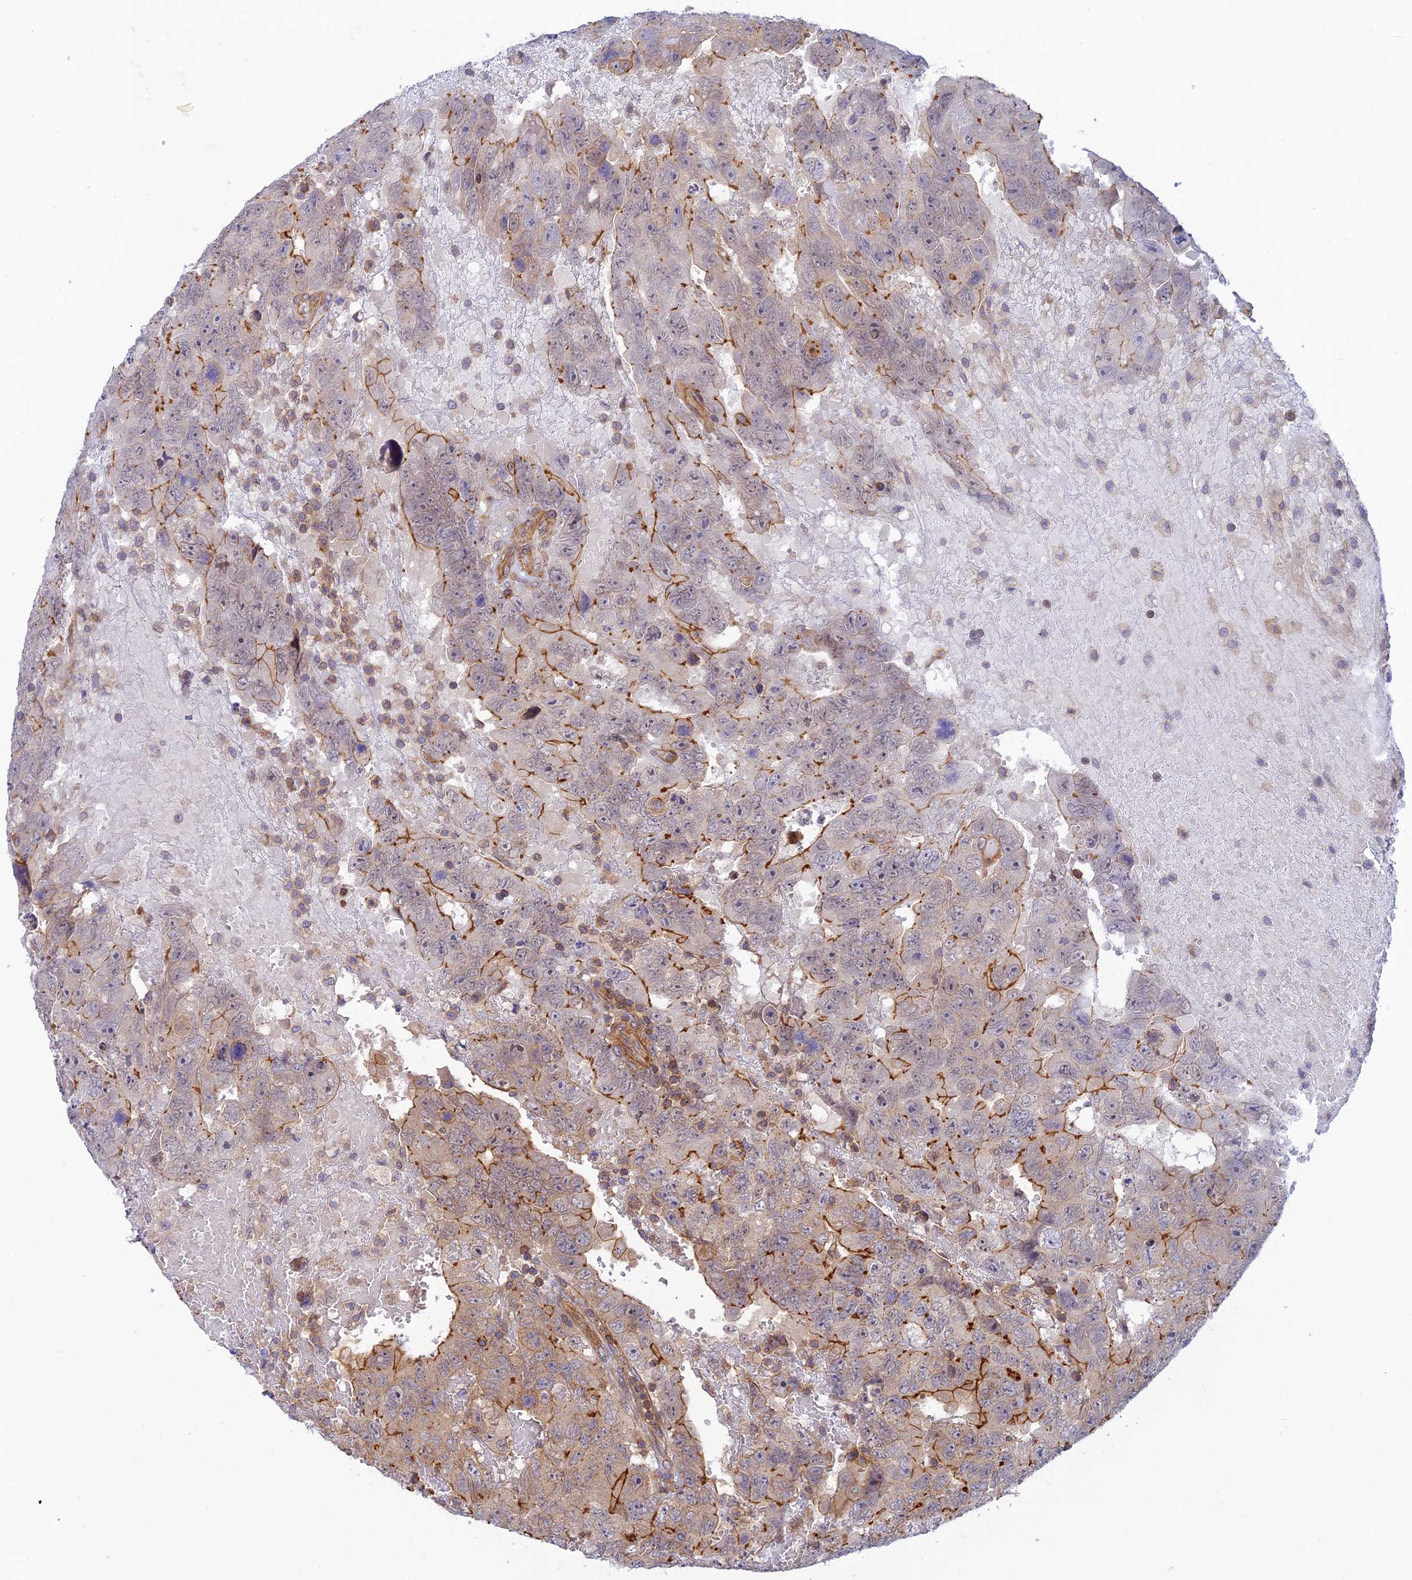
{"staining": {"intensity": "strong", "quantity": "<25%", "location": "cytoplasmic/membranous"}, "tissue": "testis cancer", "cell_type": "Tumor cells", "image_type": "cancer", "snomed": [{"axis": "morphology", "description": "Carcinoma, Embryonal, NOS"}, {"axis": "topography", "description": "Testis"}], "caption": "Strong cytoplasmic/membranous staining is identified in about <25% of tumor cells in embryonal carcinoma (testis). Using DAB (brown) and hematoxylin (blue) stains, captured at high magnification using brightfield microscopy.", "gene": "PPP1R12C", "patient": {"sex": "male", "age": 45}}